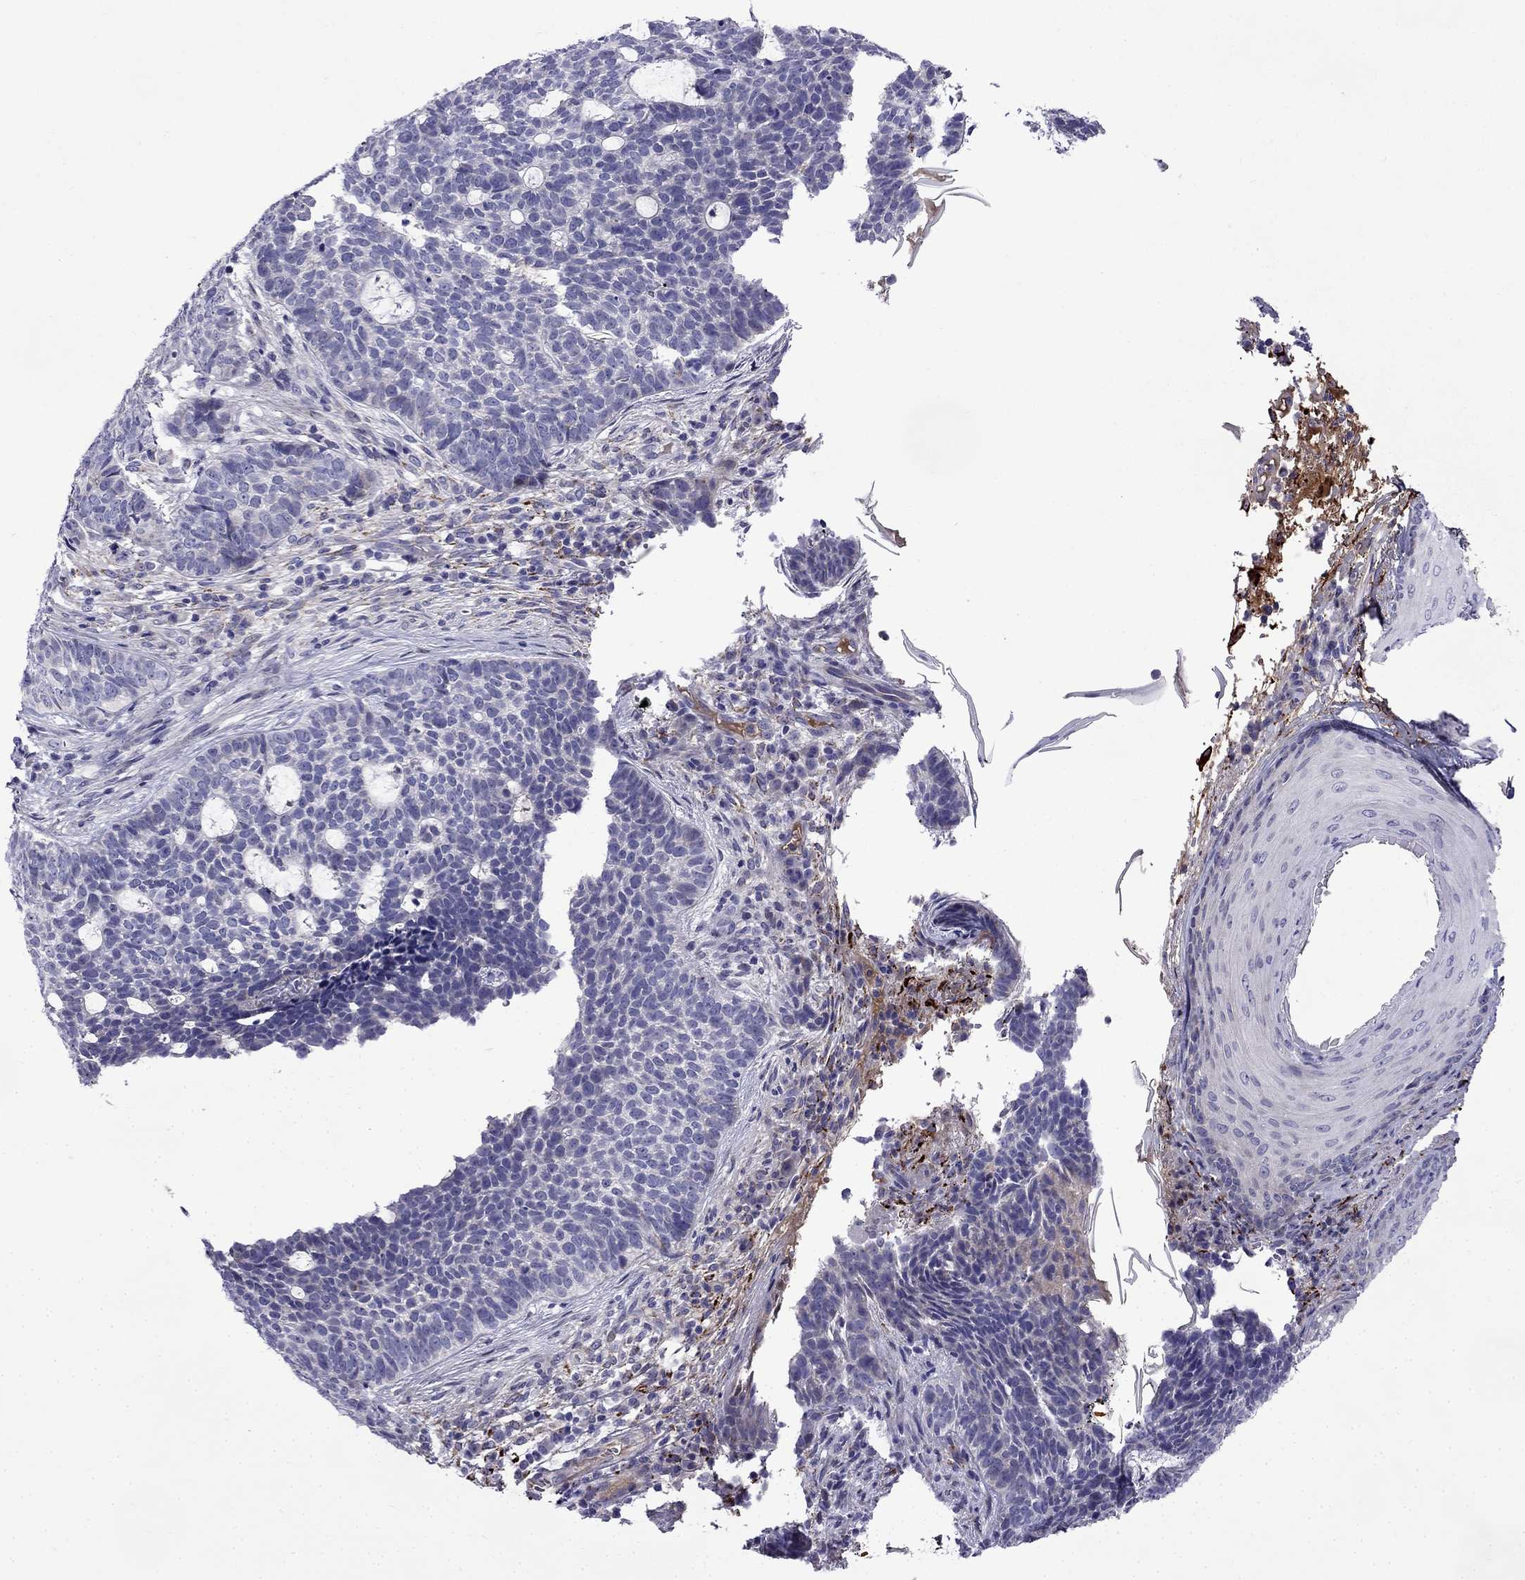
{"staining": {"intensity": "negative", "quantity": "none", "location": "none"}, "tissue": "skin cancer", "cell_type": "Tumor cells", "image_type": "cancer", "snomed": [{"axis": "morphology", "description": "Basal cell carcinoma"}, {"axis": "topography", "description": "Skin"}], "caption": "IHC histopathology image of neoplastic tissue: human skin cancer stained with DAB (3,3'-diaminobenzidine) exhibits no significant protein staining in tumor cells.", "gene": "PI16", "patient": {"sex": "female", "age": 69}}